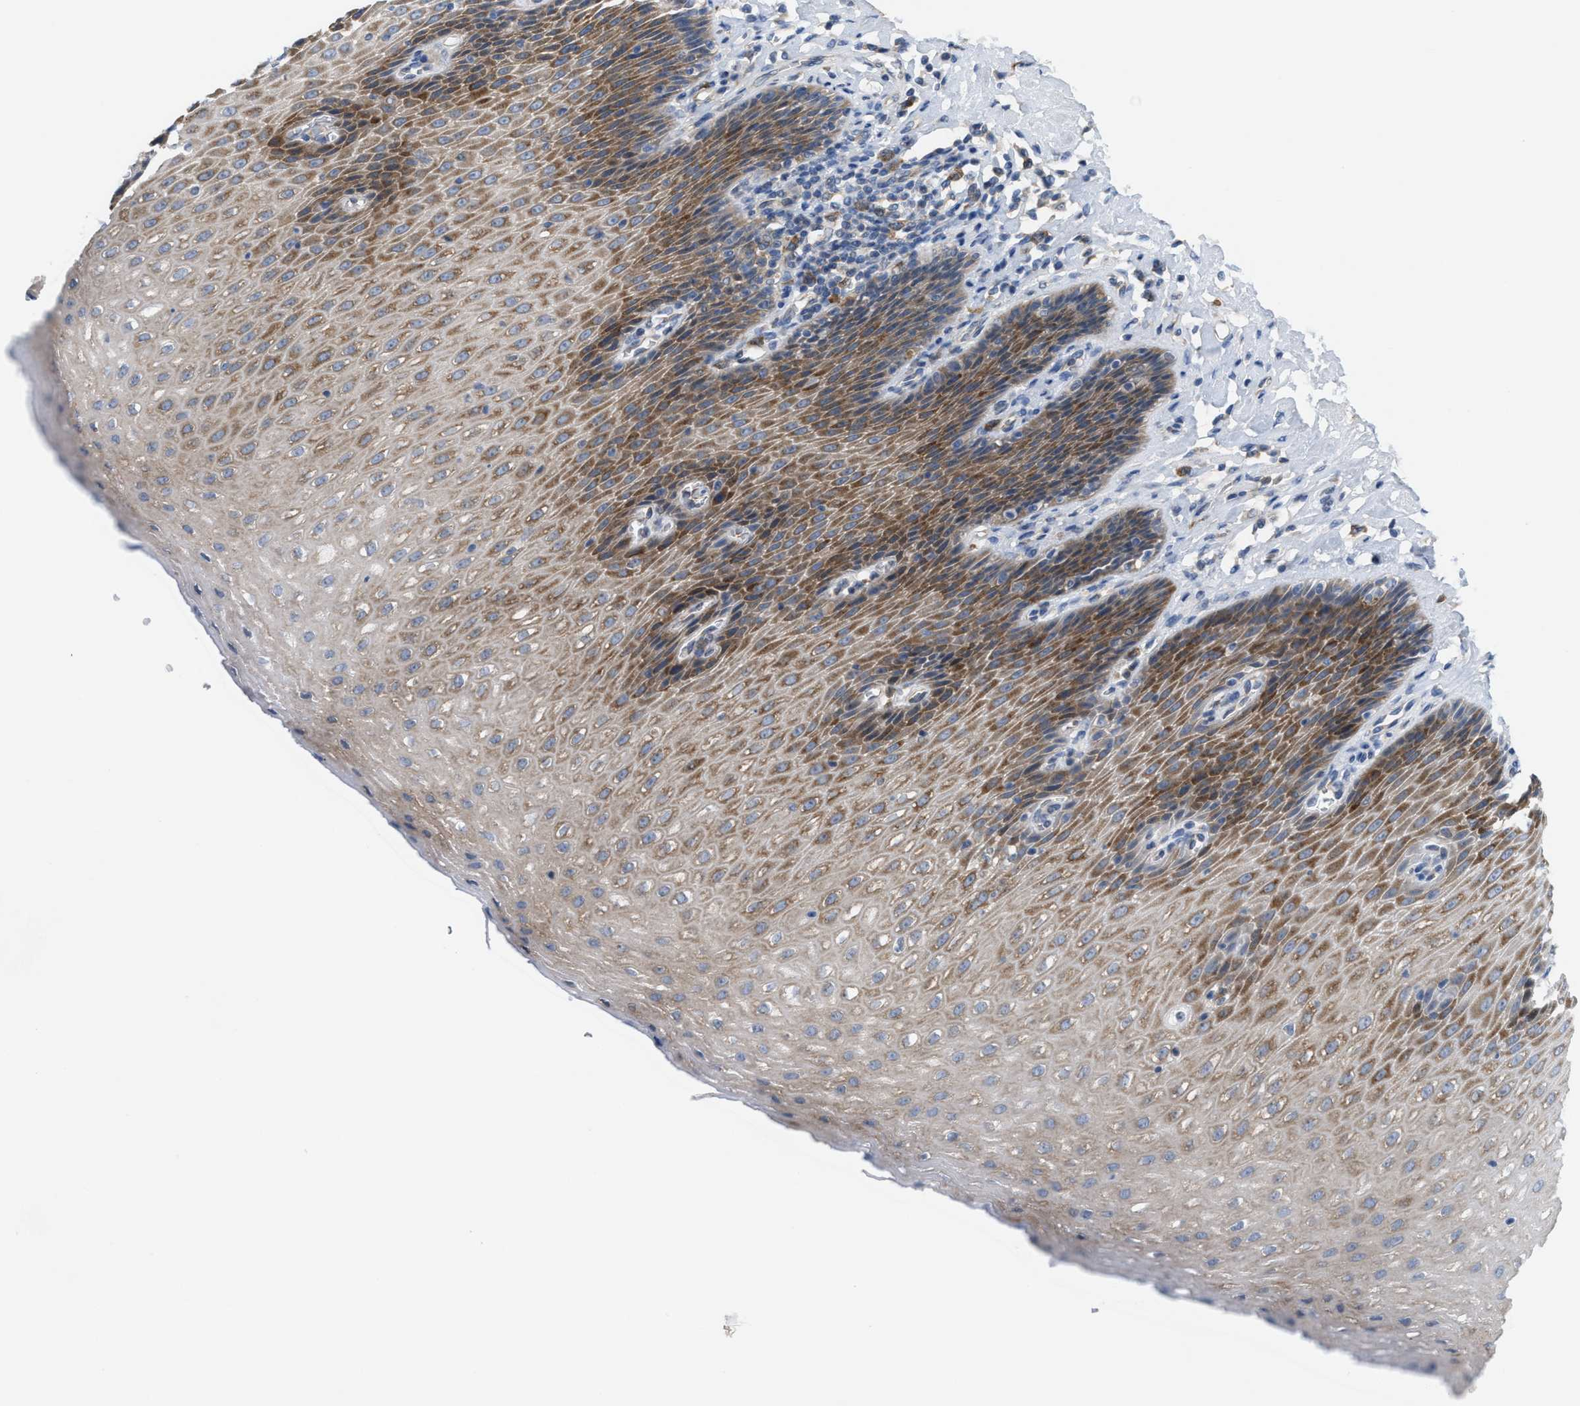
{"staining": {"intensity": "moderate", "quantity": ">75%", "location": "cytoplasmic/membranous"}, "tissue": "esophagus", "cell_type": "Squamous epithelial cells", "image_type": "normal", "snomed": [{"axis": "morphology", "description": "Normal tissue, NOS"}, {"axis": "topography", "description": "Esophagus"}], "caption": "Immunohistochemical staining of normal esophagus reveals medium levels of moderate cytoplasmic/membranous staining in about >75% of squamous epithelial cells. Using DAB (3,3'-diaminobenzidine) (brown) and hematoxylin (blue) stains, captured at high magnification using brightfield microscopy.", "gene": "UBAP2", "patient": {"sex": "female", "age": 61}}